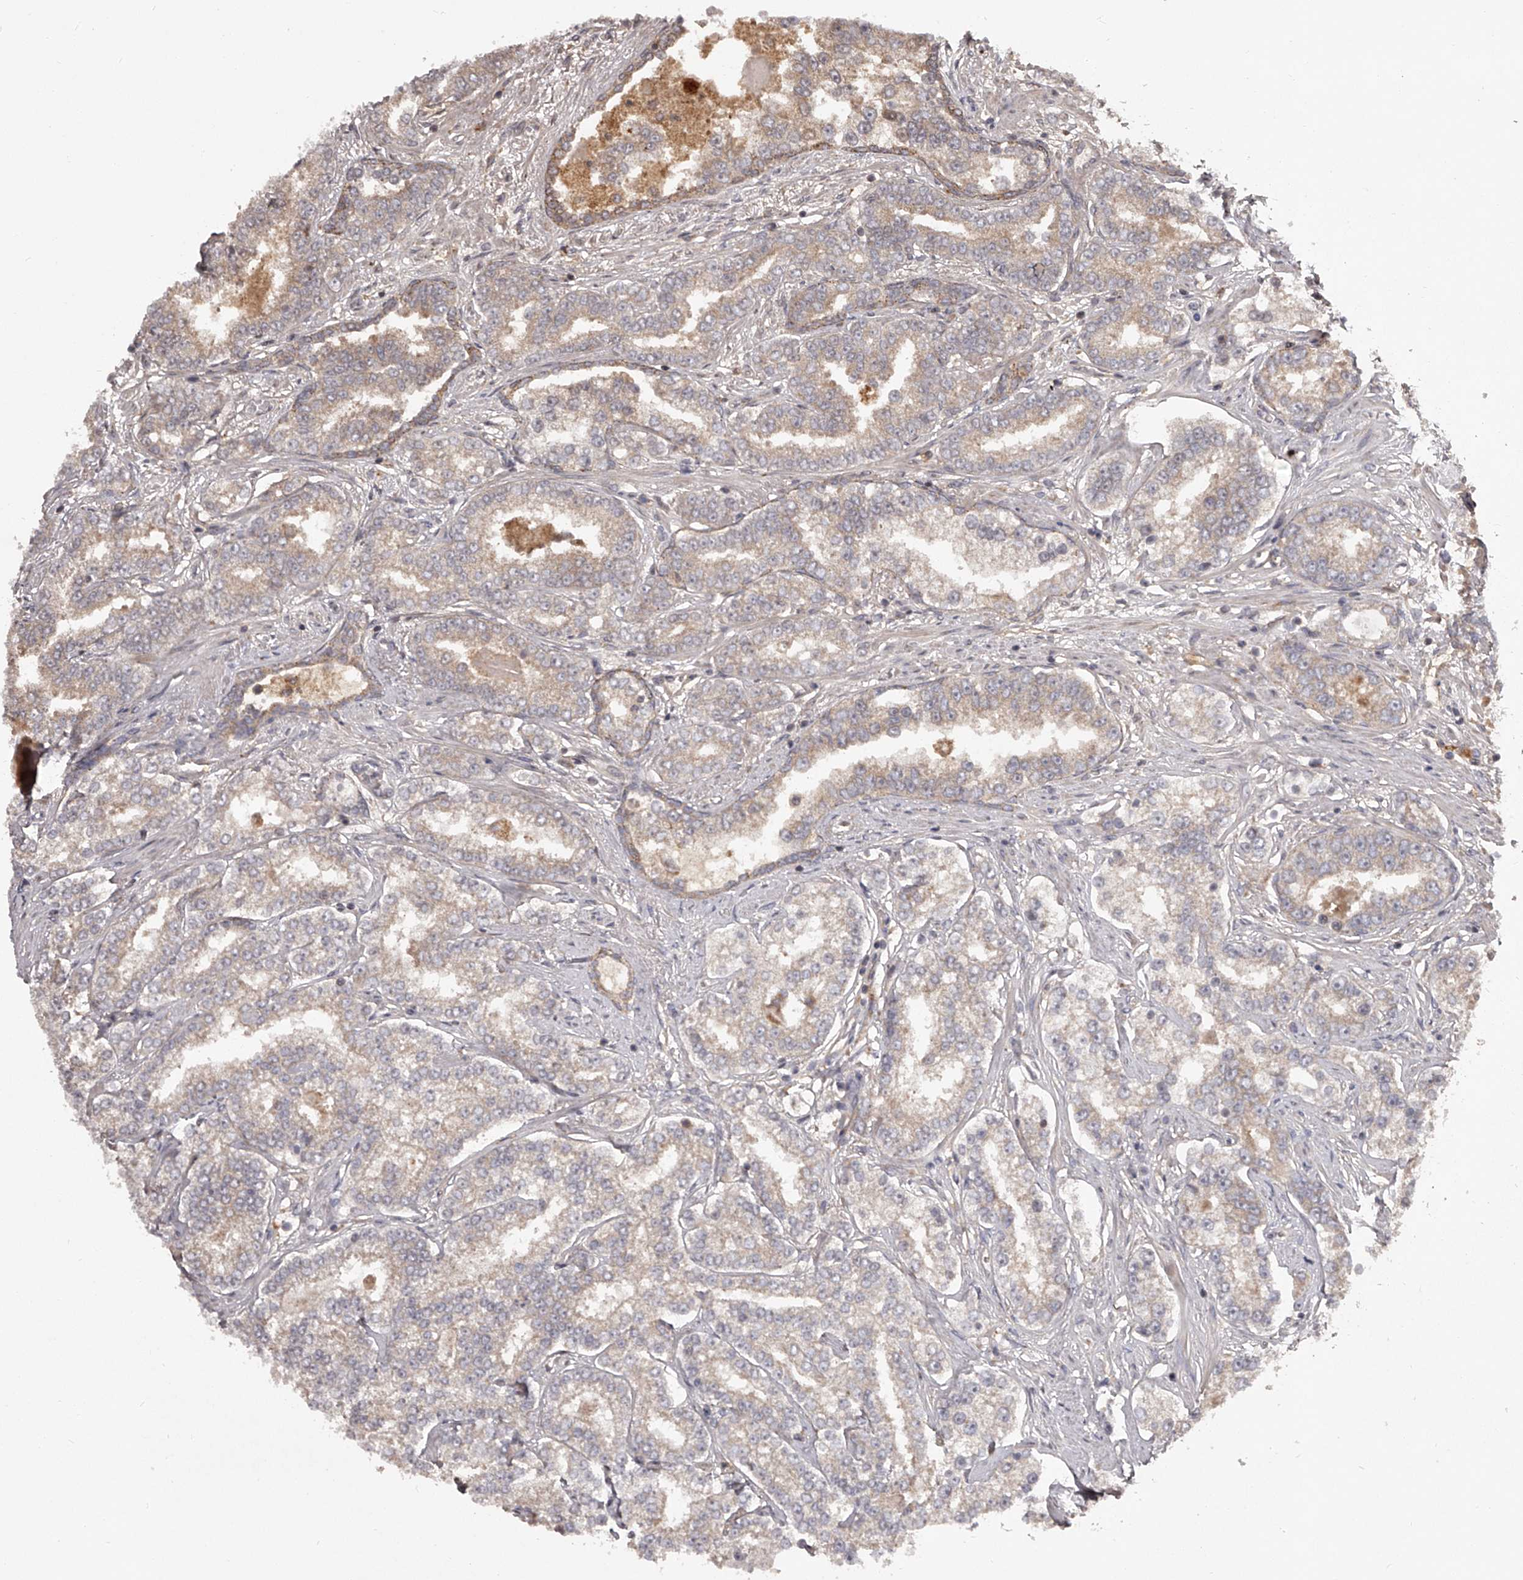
{"staining": {"intensity": "moderate", "quantity": "<25%", "location": "cytoplasmic/membranous"}, "tissue": "prostate cancer", "cell_type": "Tumor cells", "image_type": "cancer", "snomed": [{"axis": "morphology", "description": "Normal tissue, NOS"}, {"axis": "morphology", "description": "Adenocarcinoma, High grade"}, {"axis": "topography", "description": "Prostate"}], "caption": "This is an image of IHC staining of prostate cancer (high-grade adenocarcinoma), which shows moderate positivity in the cytoplasmic/membranous of tumor cells.", "gene": "CRYZL1", "patient": {"sex": "male", "age": 83}}